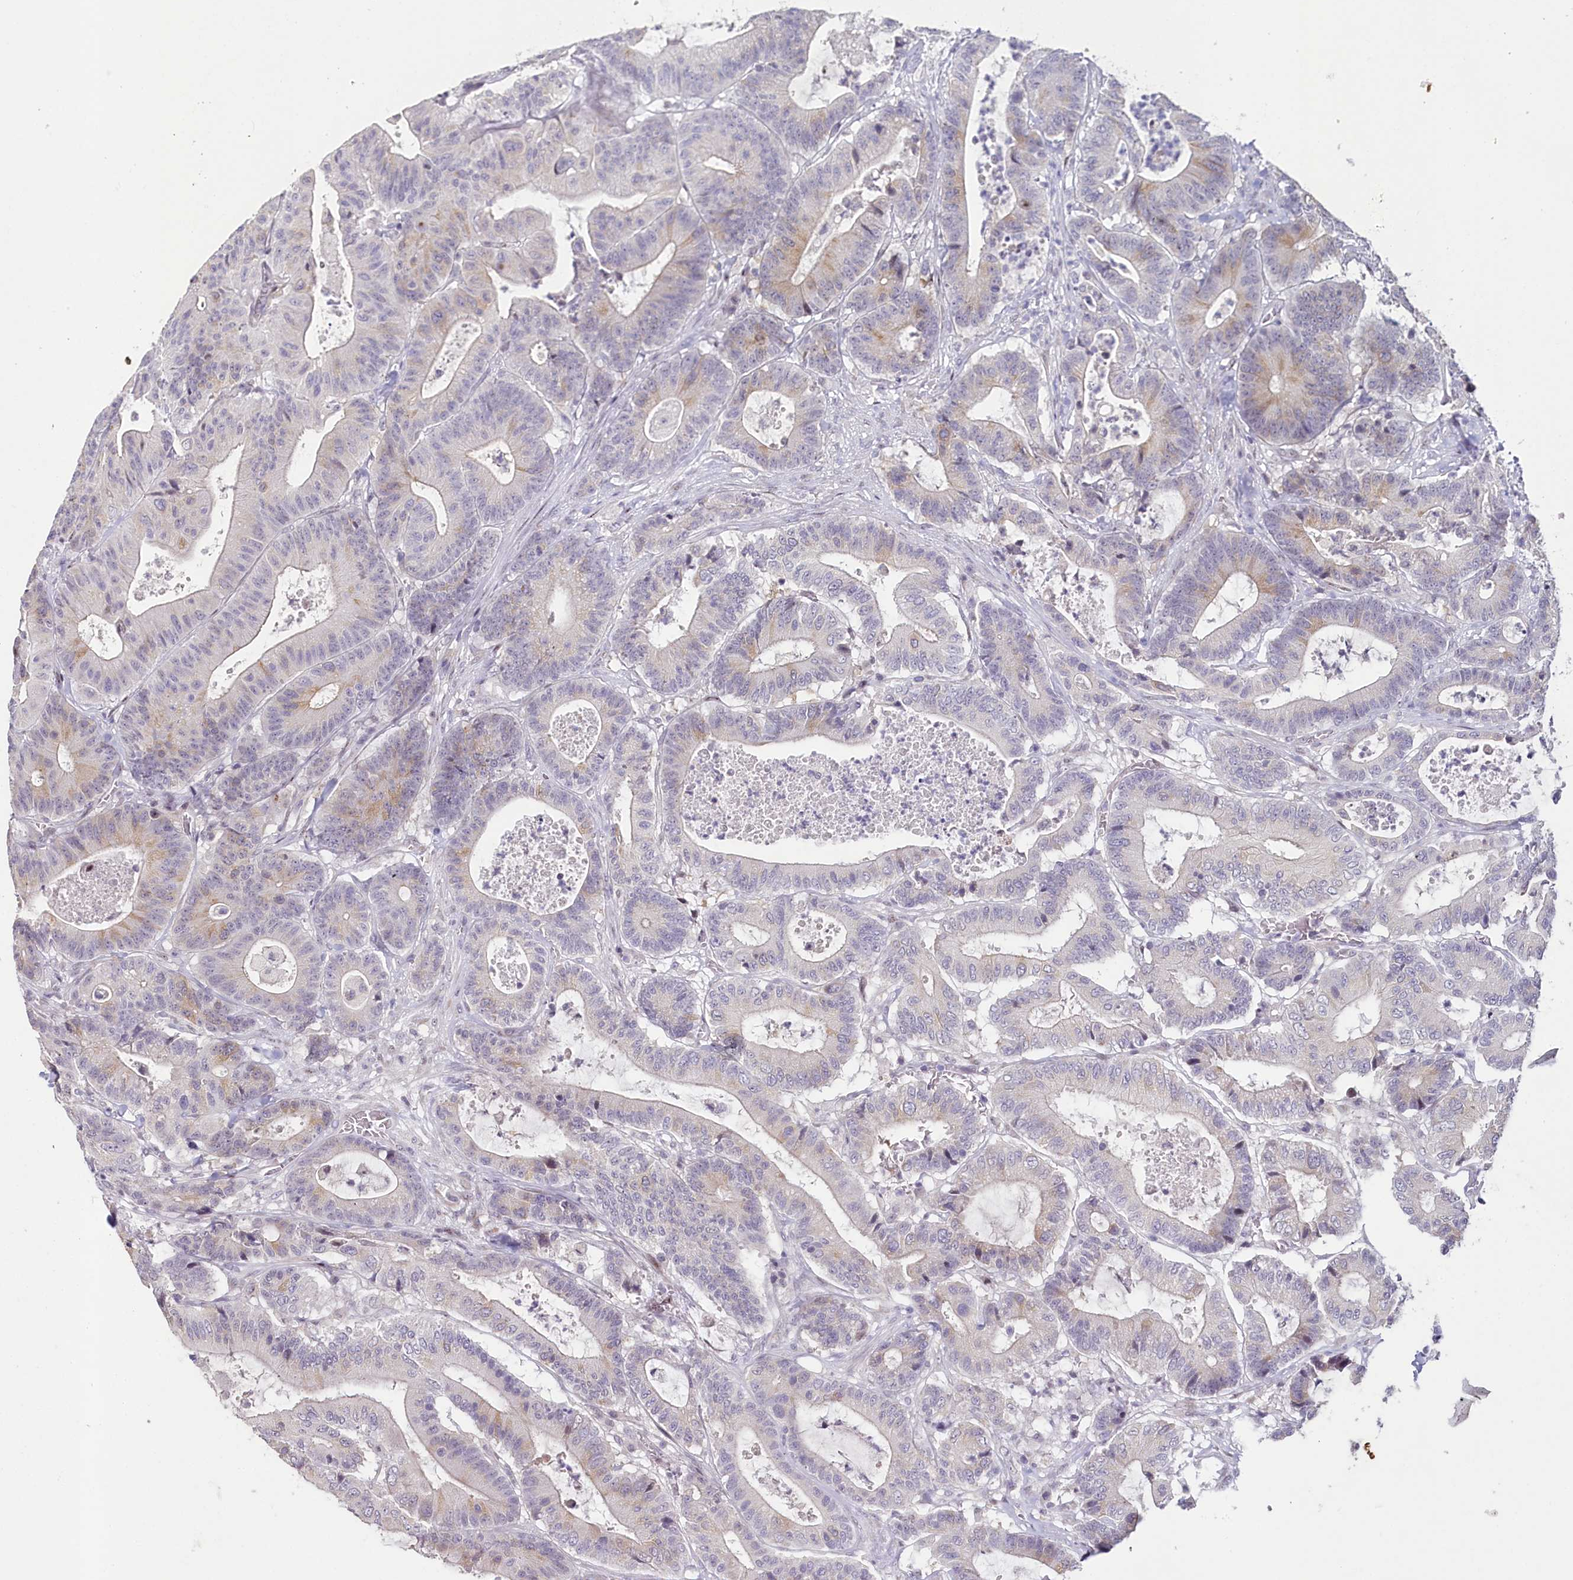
{"staining": {"intensity": "moderate", "quantity": "<25%", "location": "cytoplasmic/membranous"}, "tissue": "colorectal cancer", "cell_type": "Tumor cells", "image_type": "cancer", "snomed": [{"axis": "morphology", "description": "Adenocarcinoma, NOS"}, {"axis": "topography", "description": "Colon"}], "caption": "Immunohistochemistry (IHC) histopathology image of neoplastic tissue: human colorectal adenocarcinoma stained using immunohistochemistry (IHC) reveals low levels of moderate protein expression localized specifically in the cytoplasmic/membranous of tumor cells, appearing as a cytoplasmic/membranous brown color.", "gene": "HPD", "patient": {"sex": "female", "age": 84}}